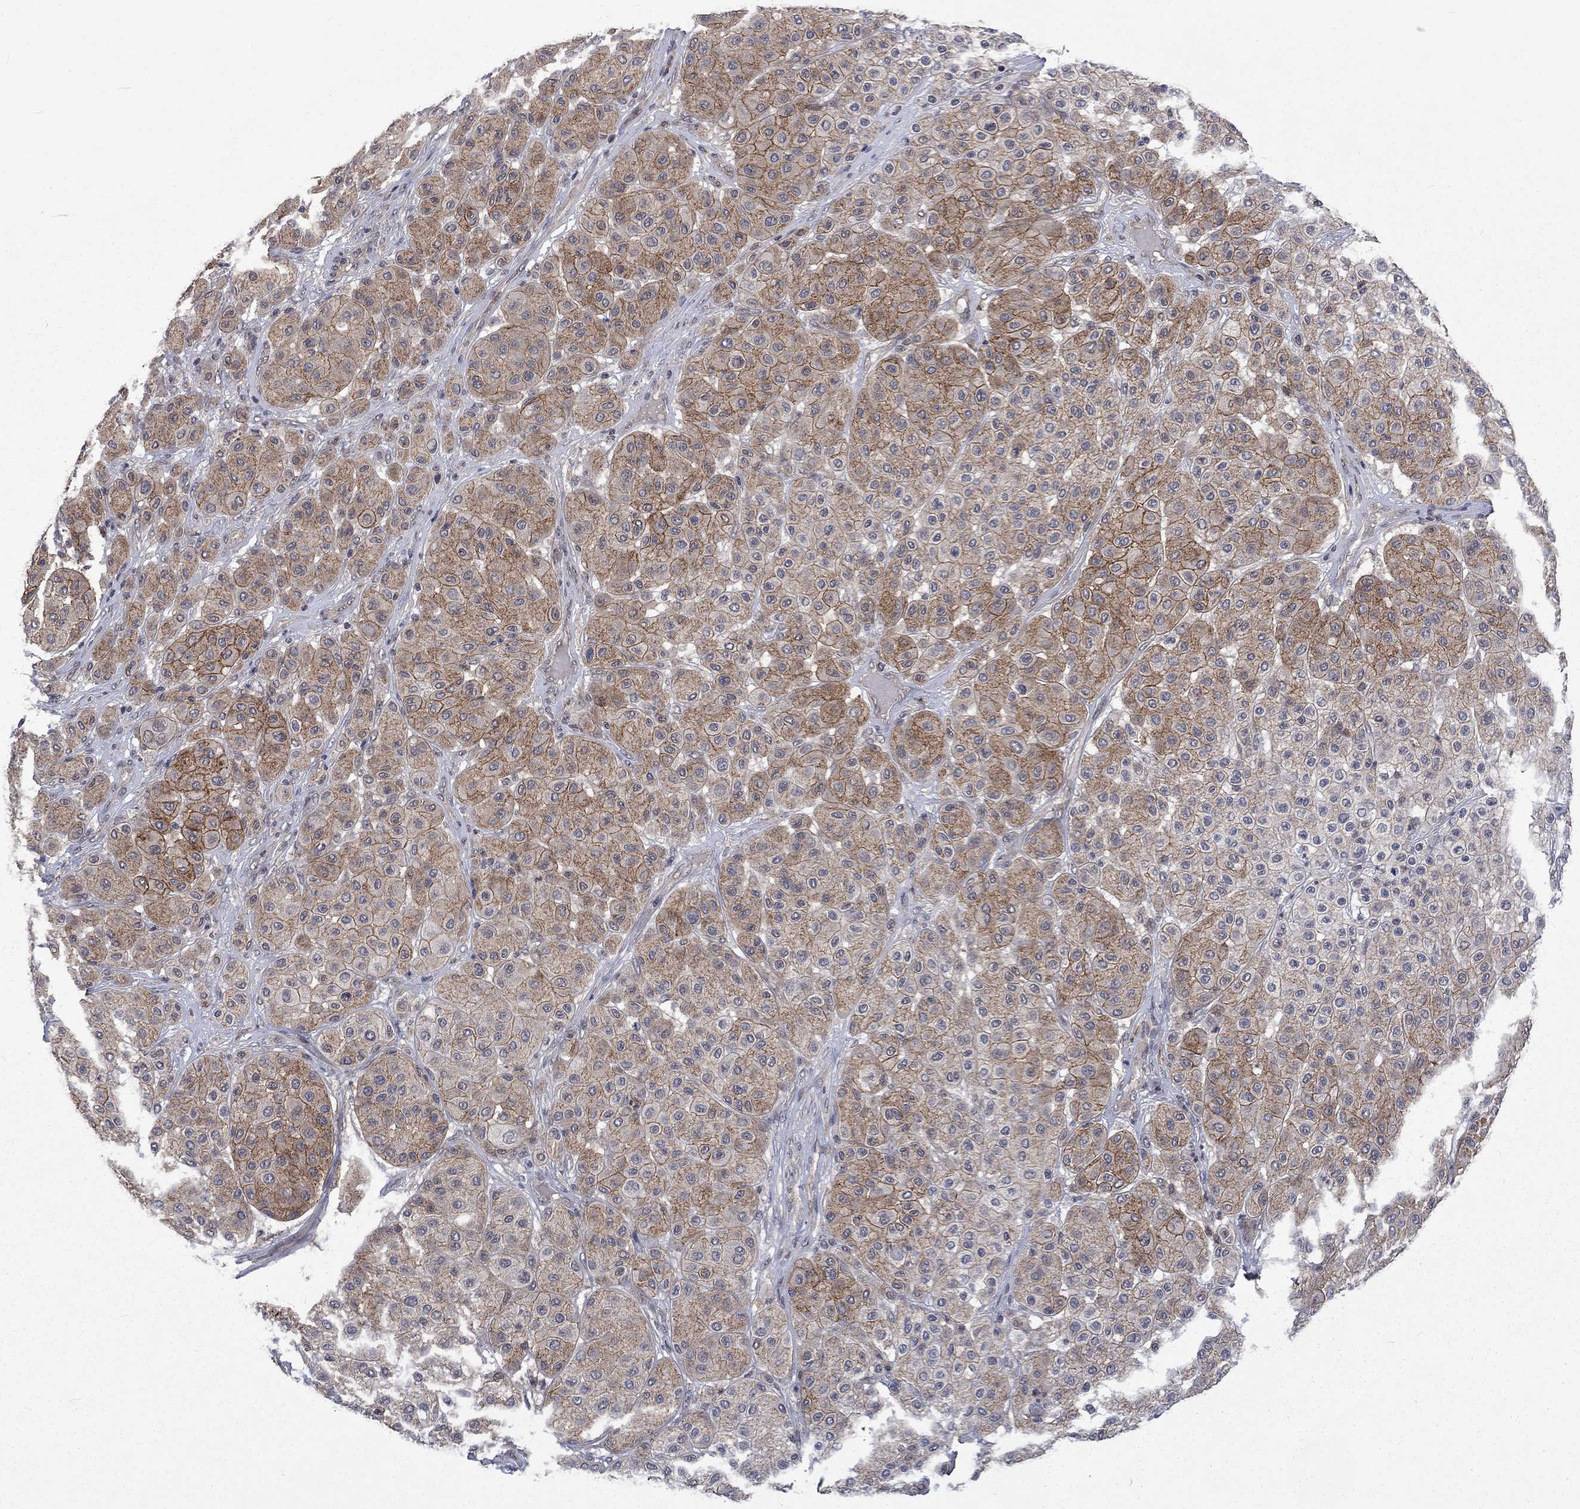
{"staining": {"intensity": "moderate", "quantity": ">75%", "location": "cytoplasmic/membranous"}, "tissue": "melanoma", "cell_type": "Tumor cells", "image_type": "cancer", "snomed": [{"axis": "morphology", "description": "Malignant melanoma, Metastatic site"}, {"axis": "topography", "description": "Smooth muscle"}], "caption": "The histopathology image demonstrates immunohistochemical staining of malignant melanoma (metastatic site). There is moderate cytoplasmic/membranous expression is appreciated in about >75% of tumor cells.", "gene": "PPP1R9A", "patient": {"sex": "male", "age": 41}}